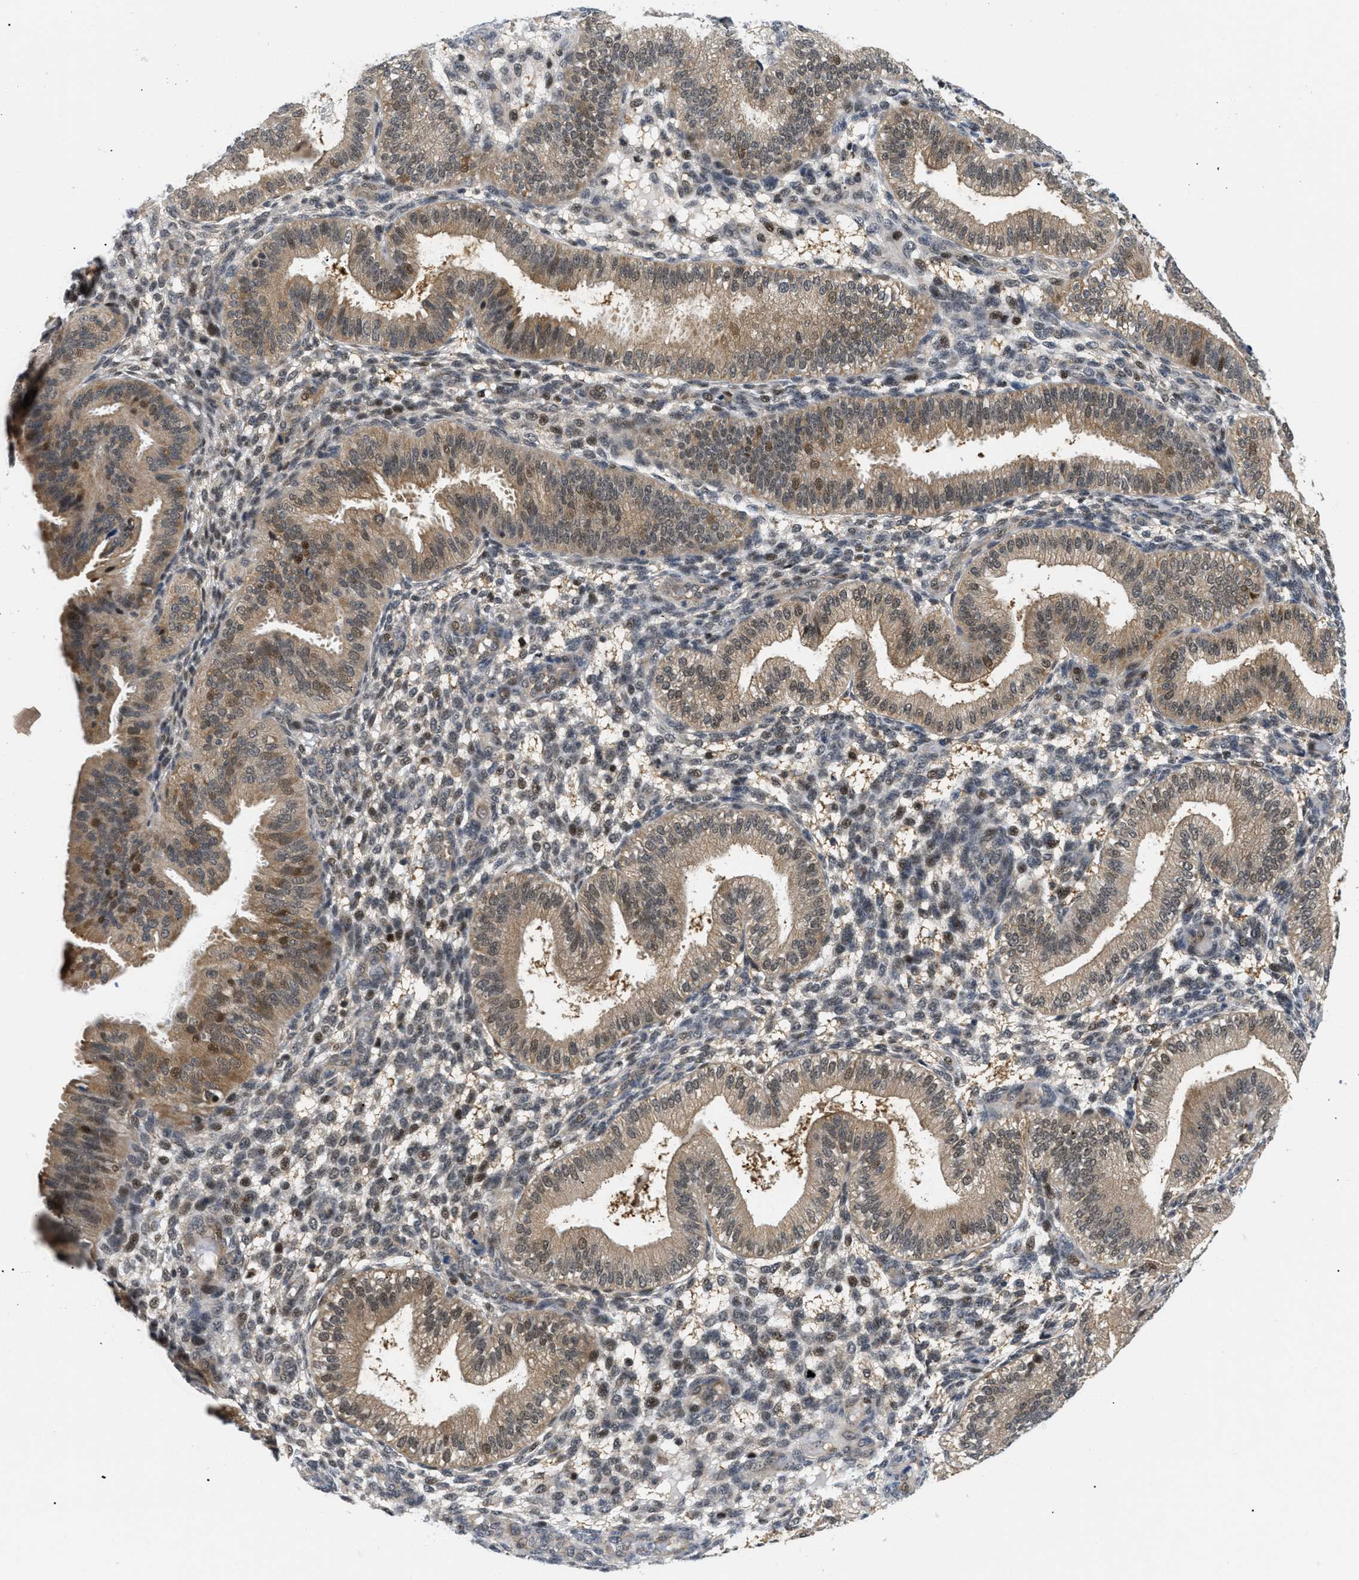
{"staining": {"intensity": "moderate", "quantity": "25%-75%", "location": "nuclear"}, "tissue": "endometrium", "cell_type": "Cells in endometrial stroma", "image_type": "normal", "snomed": [{"axis": "morphology", "description": "Normal tissue, NOS"}, {"axis": "topography", "description": "Endometrium"}], "caption": "About 25%-75% of cells in endometrial stroma in unremarkable human endometrium exhibit moderate nuclear protein expression as visualized by brown immunohistochemical staining.", "gene": "SLC29A2", "patient": {"sex": "female", "age": 39}}